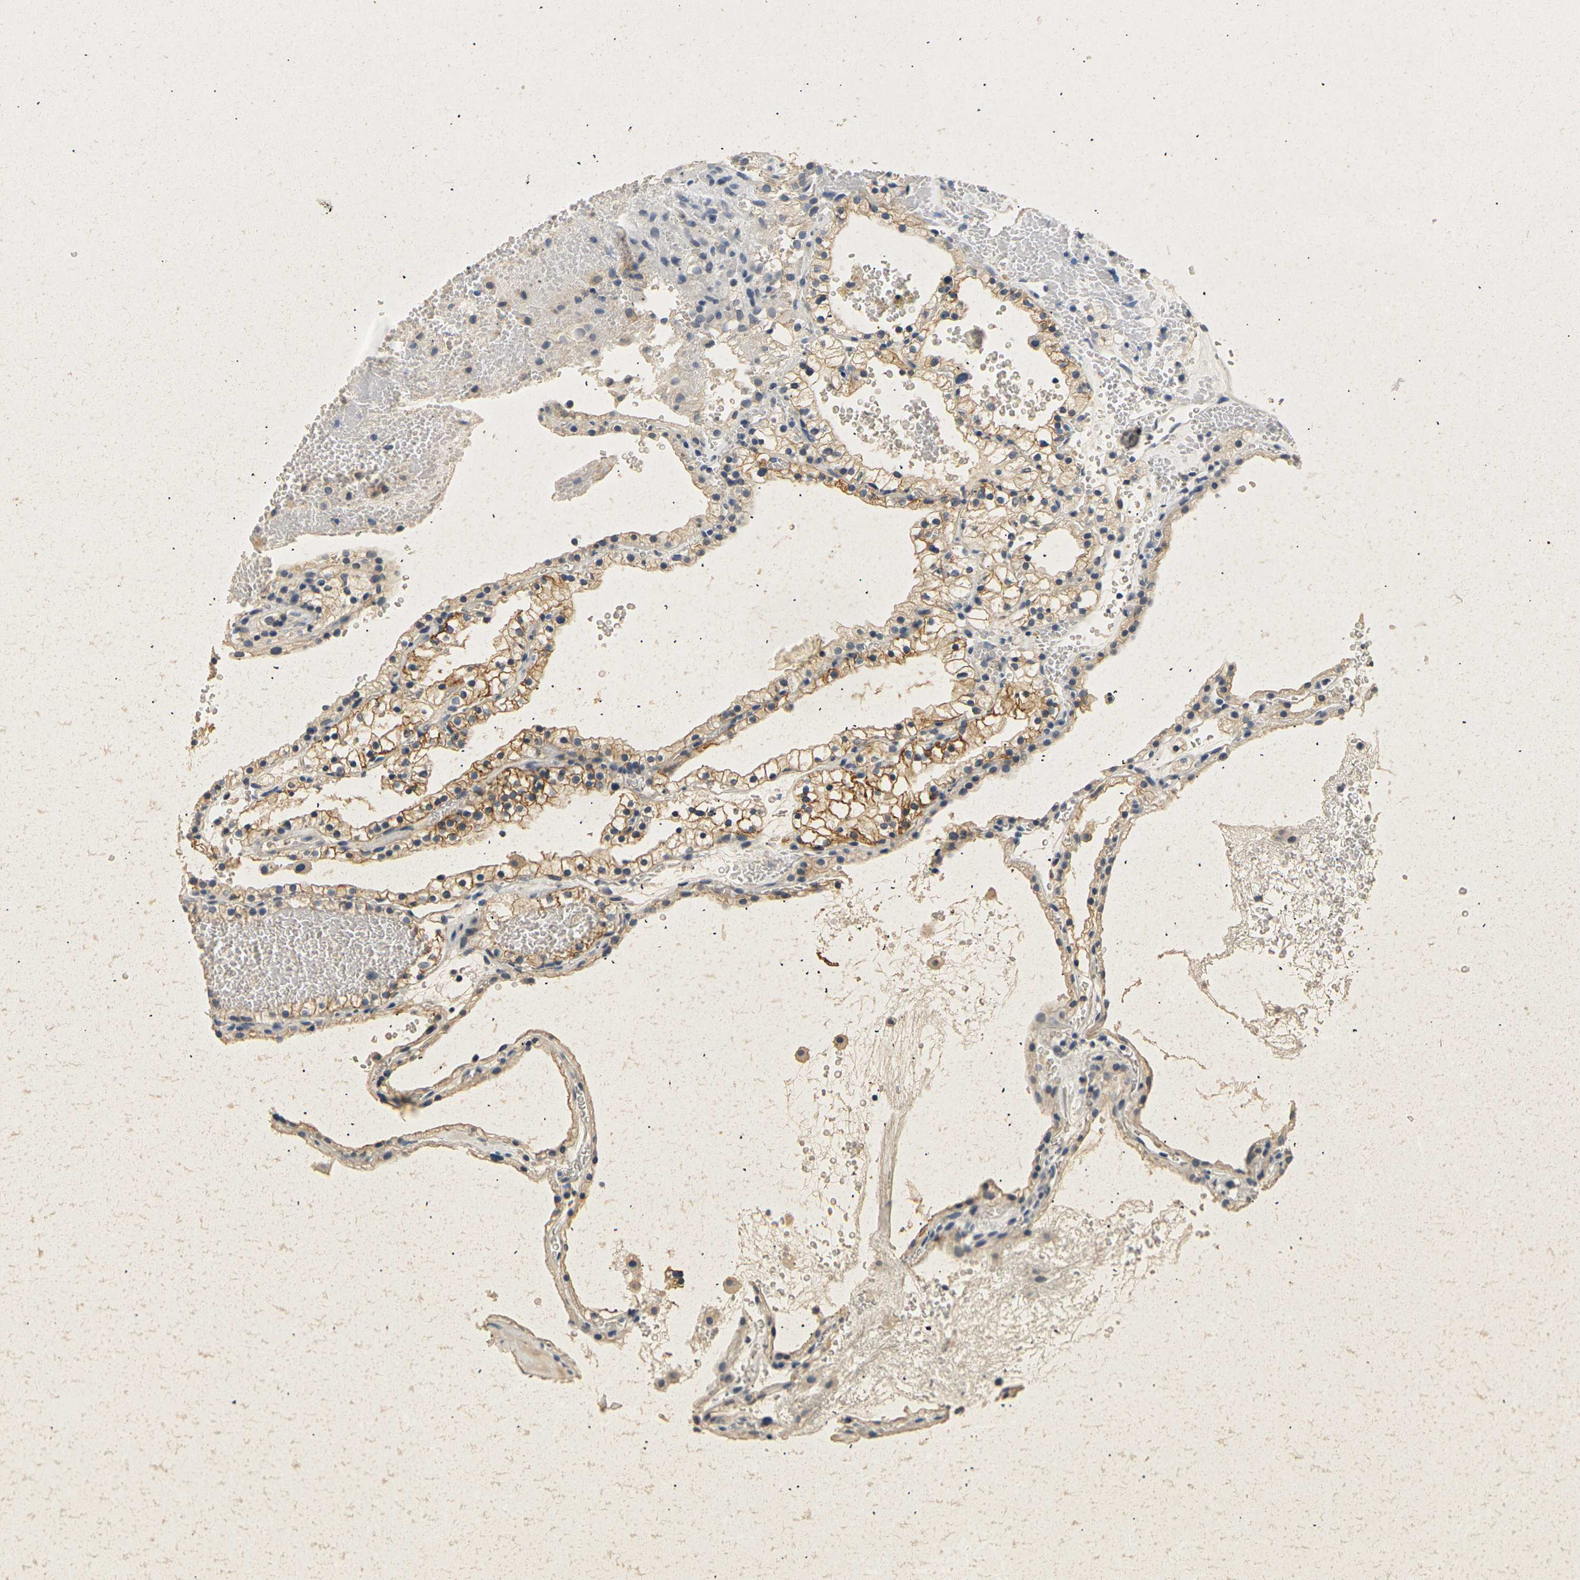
{"staining": {"intensity": "moderate", "quantity": ">75%", "location": "cytoplasmic/membranous"}, "tissue": "renal cancer", "cell_type": "Tumor cells", "image_type": "cancer", "snomed": [{"axis": "morphology", "description": "Adenocarcinoma, NOS"}, {"axis": "topography", "description": "Kidney"}], "caption": "A histopathology image of human renal cancer stained for a protein displays moderate cytoplasmic/membranous brown staining in tumor cells.", "gene": "CLDN7", "patient": {"sex": "female", "age": 41}}